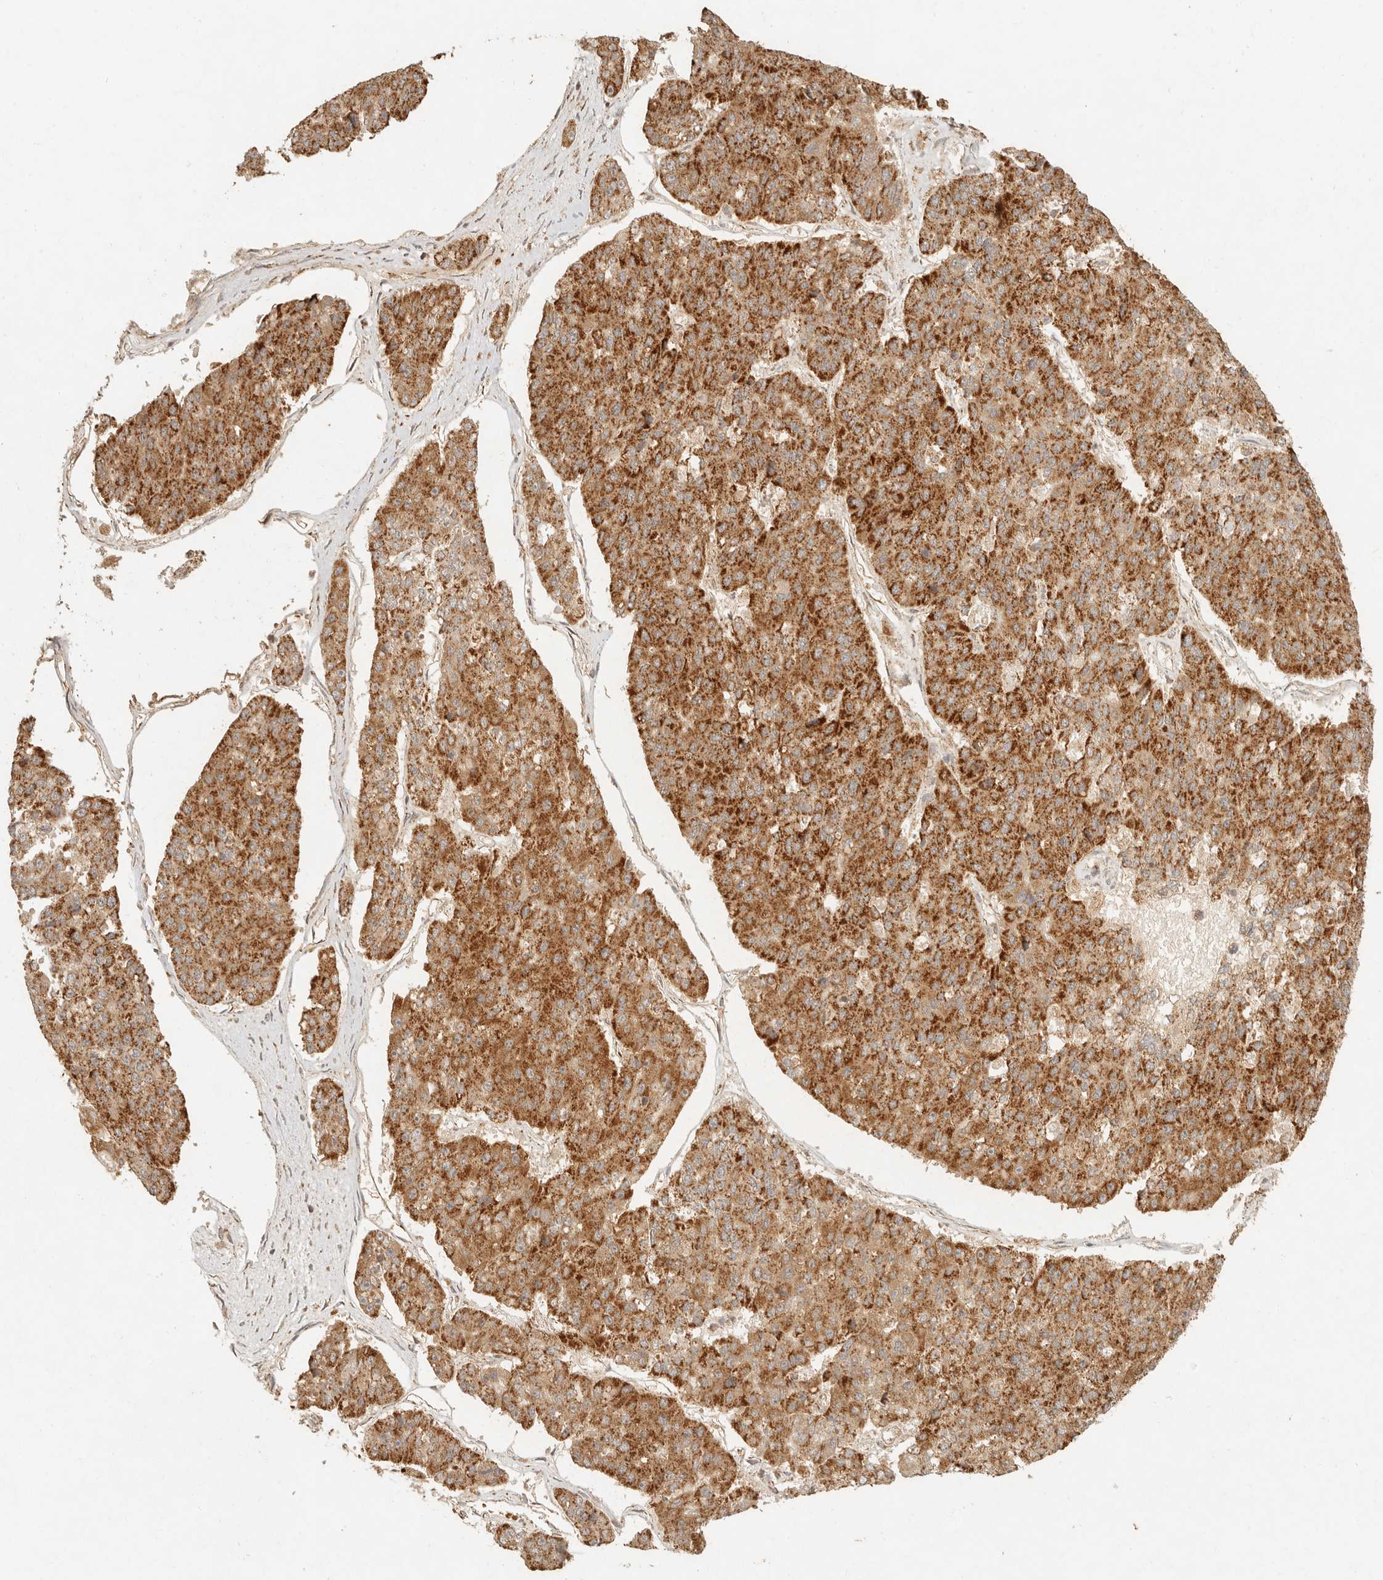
{"staining": {"intensity": "strong", "quantity": ">75%", "location": "cytoplasmic/membranous"}, "tissue": "pancreatic cancer", "cell_type": "Tumor cells", "image_type": "cancer", "snomed": [{"axis": "morphology", "description": "Adenocarcinoma, NOS"}, {"axis": "topography", "description": "Pancreas"}], "caption": "There is high levels of strong cytoplasmic/membranous positivity in tumor cells of pancreatic adenocarcinoma, as demonstrated by immunohistochemical staining (brown color).", "gene": "MRPL55", "patient": {"sex": "male", "age": 50}}